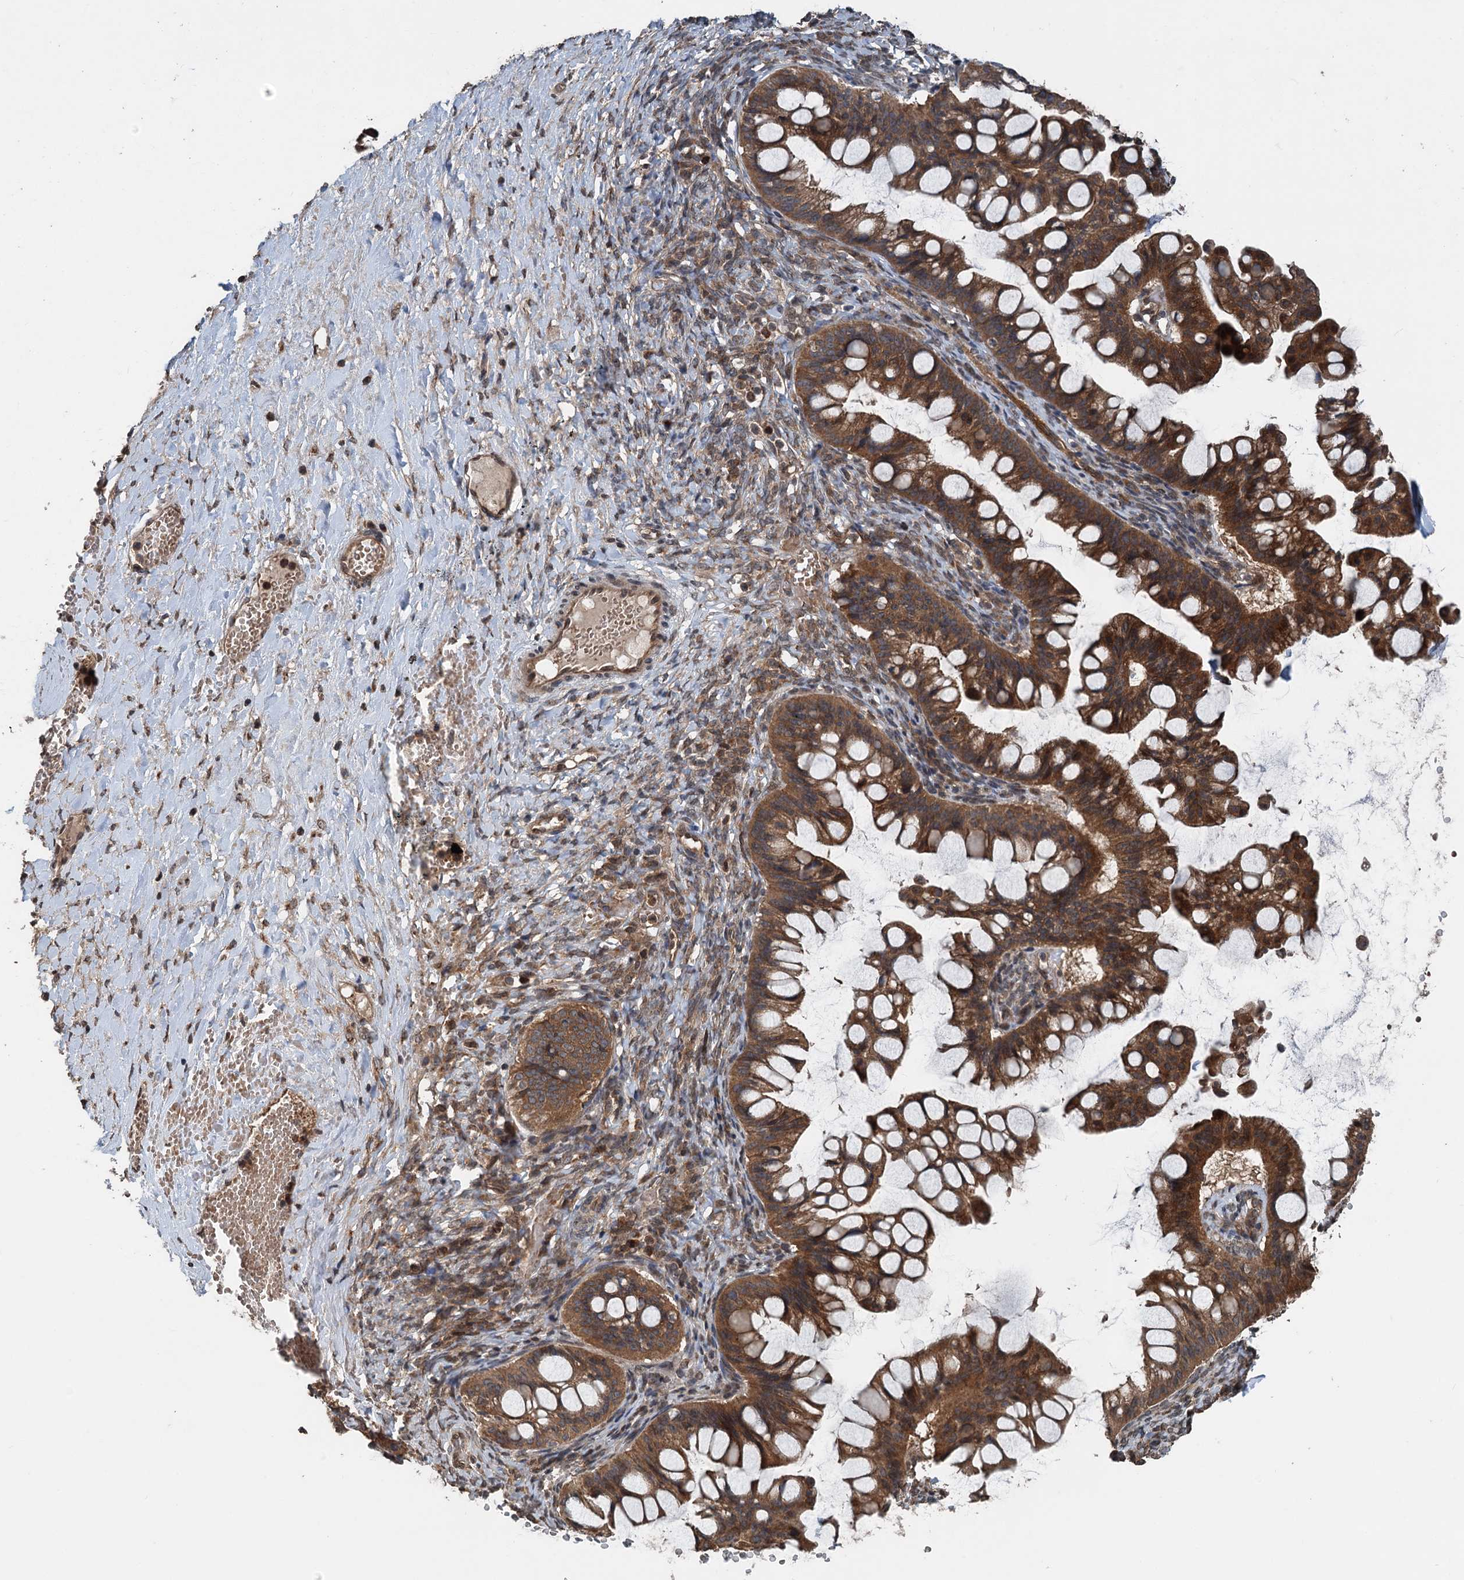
{"staining": {"intensity": "strong", "quantity": ">75%", "location": "cytoplasmic/membranous"}, "tissue": "ovarian cancer", "cell_type": "Tumor cells", "image_type": "cancer", "snomed": [{"axis": "morphology", "description": "Cystadenocarcinoma, mucinous, NOS"}, {"axis": "topography", "description": "Ovary"}], "caption": "DAB (3,3'-diaminobenzidine) immunohistochemical staining of mucinous cystadenocarcinoma (ovarian) demonstrates strong cytoplasmic/membranous protein staining in approximately >75% of tumor cells.", "gene": "N4BP2L2", "patient": {"sex": "female", "age": 73}}